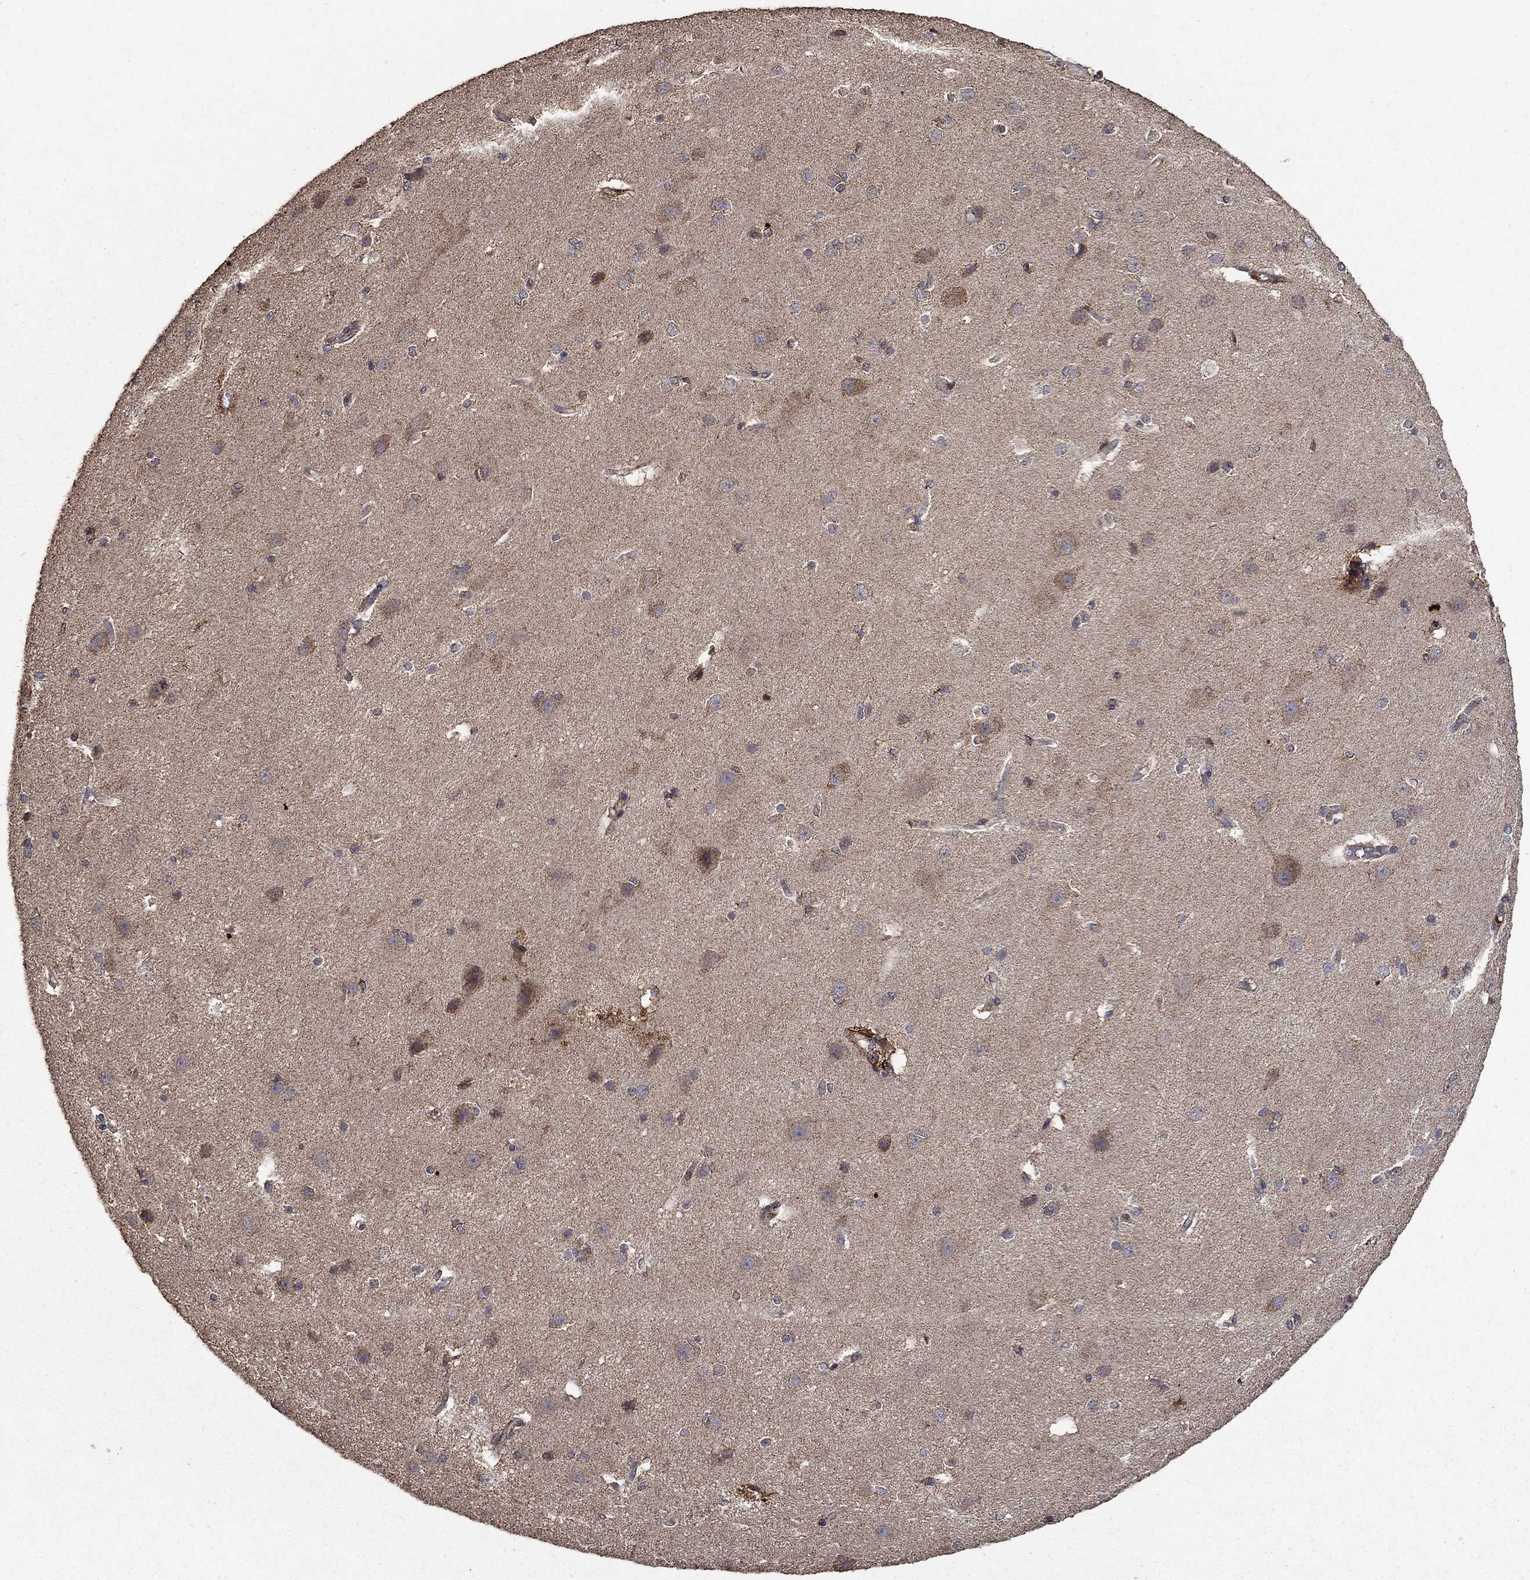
{"staining": {"intensity": "negative", "quantity": "none", "location": "none"}, "tissue": "cerebral cortex", "cell_type": "Endothelial cells", "image_type": "normal", "snomed": [{"axis": "morphology", "description": "Normal tissue, NOS"}, {"axis": "topography", "description": "Cerebral cortex"}], "caption": "Protein analysis of normal cerebral cortex demonstrates no significant expression in endothelial cells.", "gene": "IFRD1", "patient": {"sex": "male", "age": 37}}